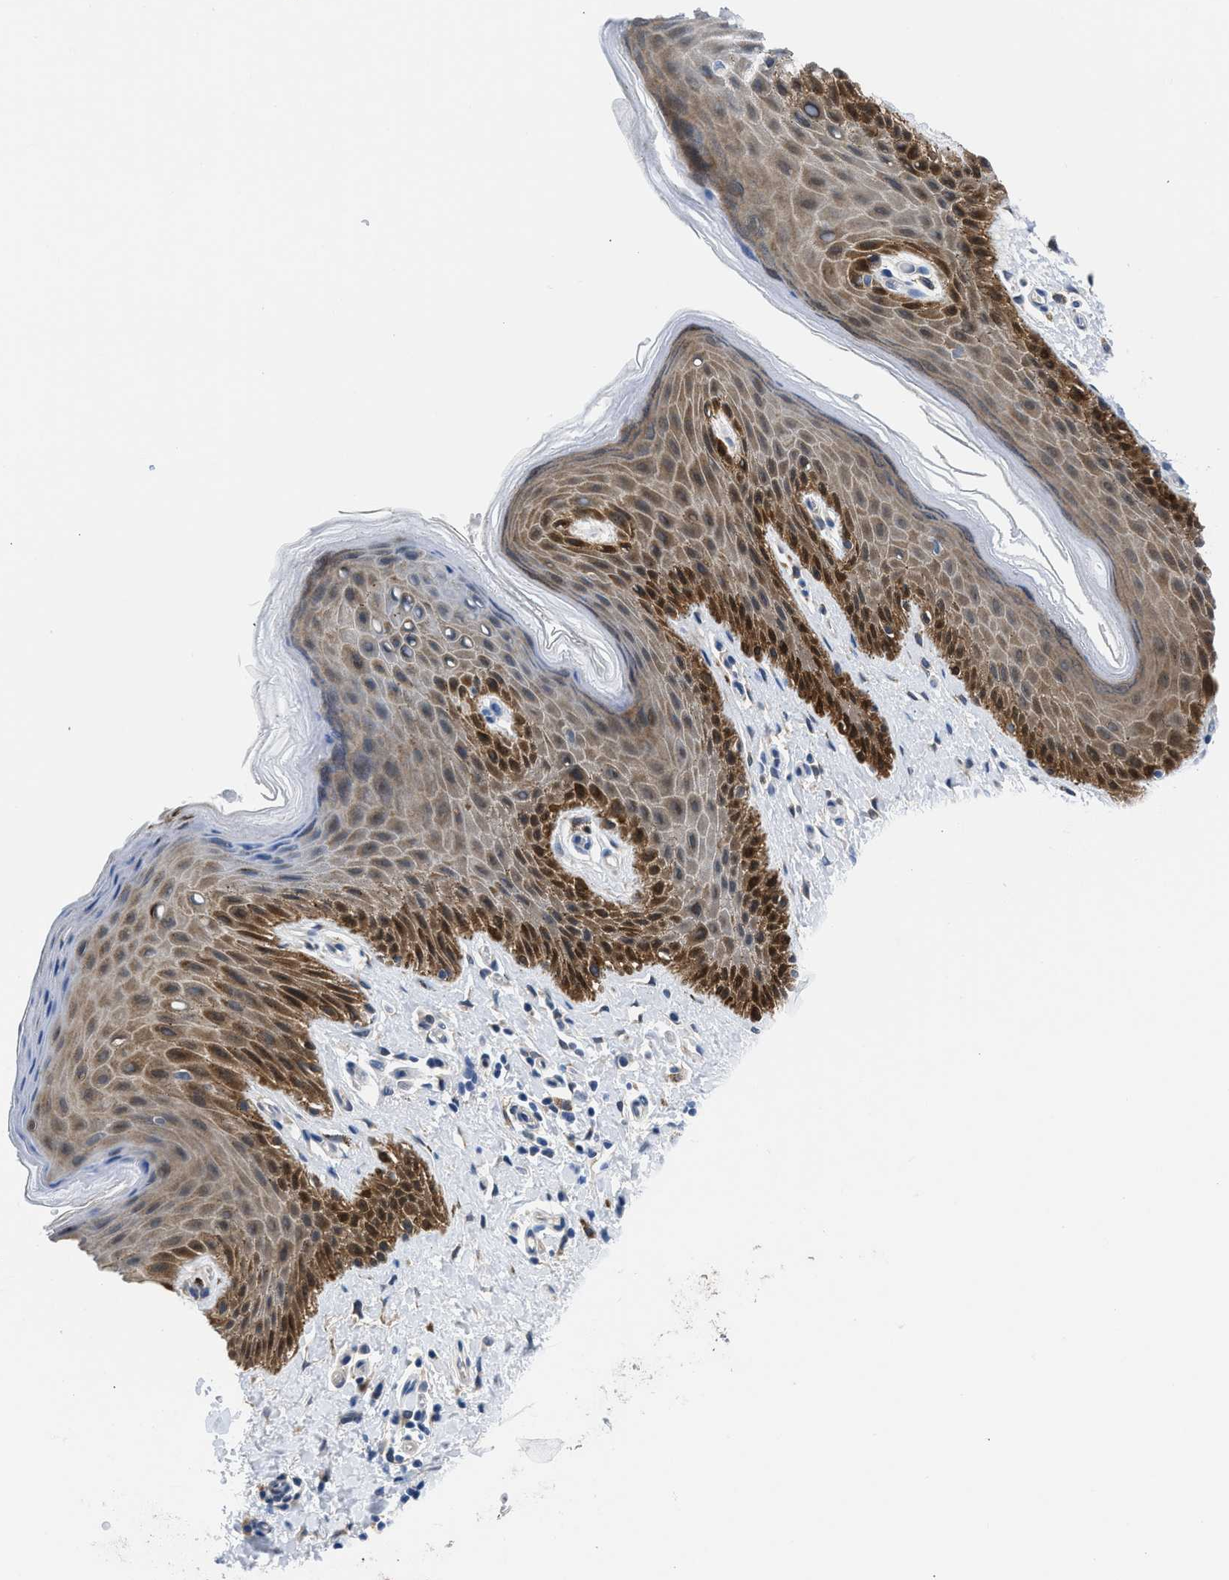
{"staining": {"intensity": "strong", "quantity": "25%-75%", "location": "cytoplasmic/membranous,nuclear"}, "tissue": "skin", "cell_type": "Epidermal cells", "image_type": "normal", "snomed": [{"axis": "morphology", "description": "Normal tissue, NOS"}, {"axis": "topography", "description": "Anal"}], "caption": "The image reveals immunohistochemical staining of normal skin. There is strong cytoplasmic/membranous,nuclear expression is seen in approximately 25%-75% of epidermal cells. (DAB (3,3'-diaminobenzidine) = brown stain, brightfield microscopy at high magnification).", "gene": "CBR1", "patient": {"sex": "male", "age": 44}}